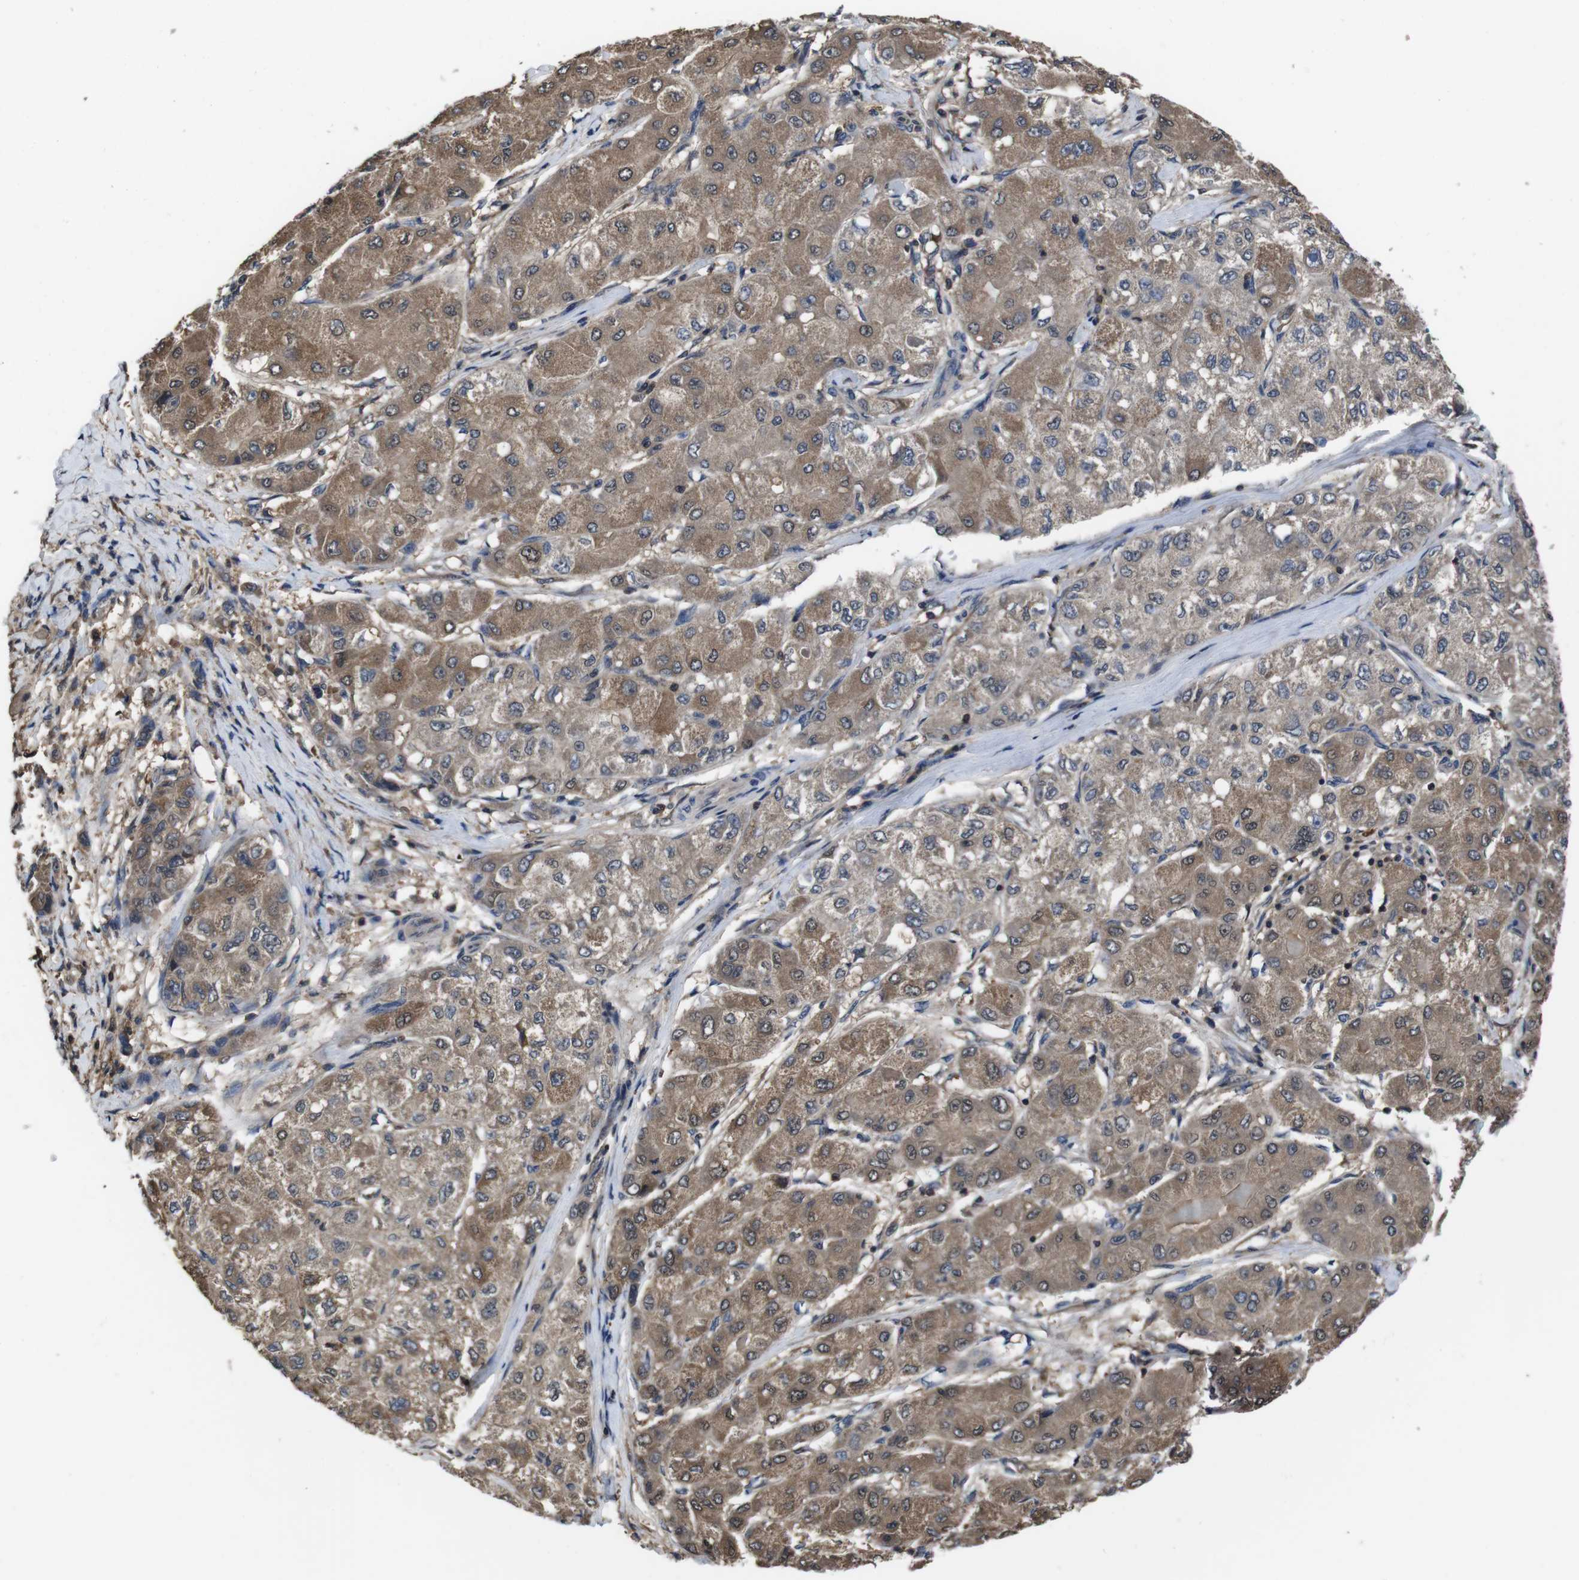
{"staining": {"intensity": "moderate", "quantity": ">75%", "location": "cytoplasmic/membranous"}, "tissue": "liver cancer", "cell_type": "Tumor cells", "image_type": "cancer", "snomed": [{"axis": "morphology", "description": "Carcinoma, Hepatocellular, NOS"}, {"axis": "topography", "description": "Liver"}], "caption": "High-magnification brightfield microscopy of liver hepatocellular carcinoma stained with DAB (brown) and counterstained with hematoxylin (blue). tumor cells exhibit moderate cytoplasmic/membranous staining is seen in about>75% of cells.", "gene": "CXCL11", "patient": {"sex": "male", "age": 80}}